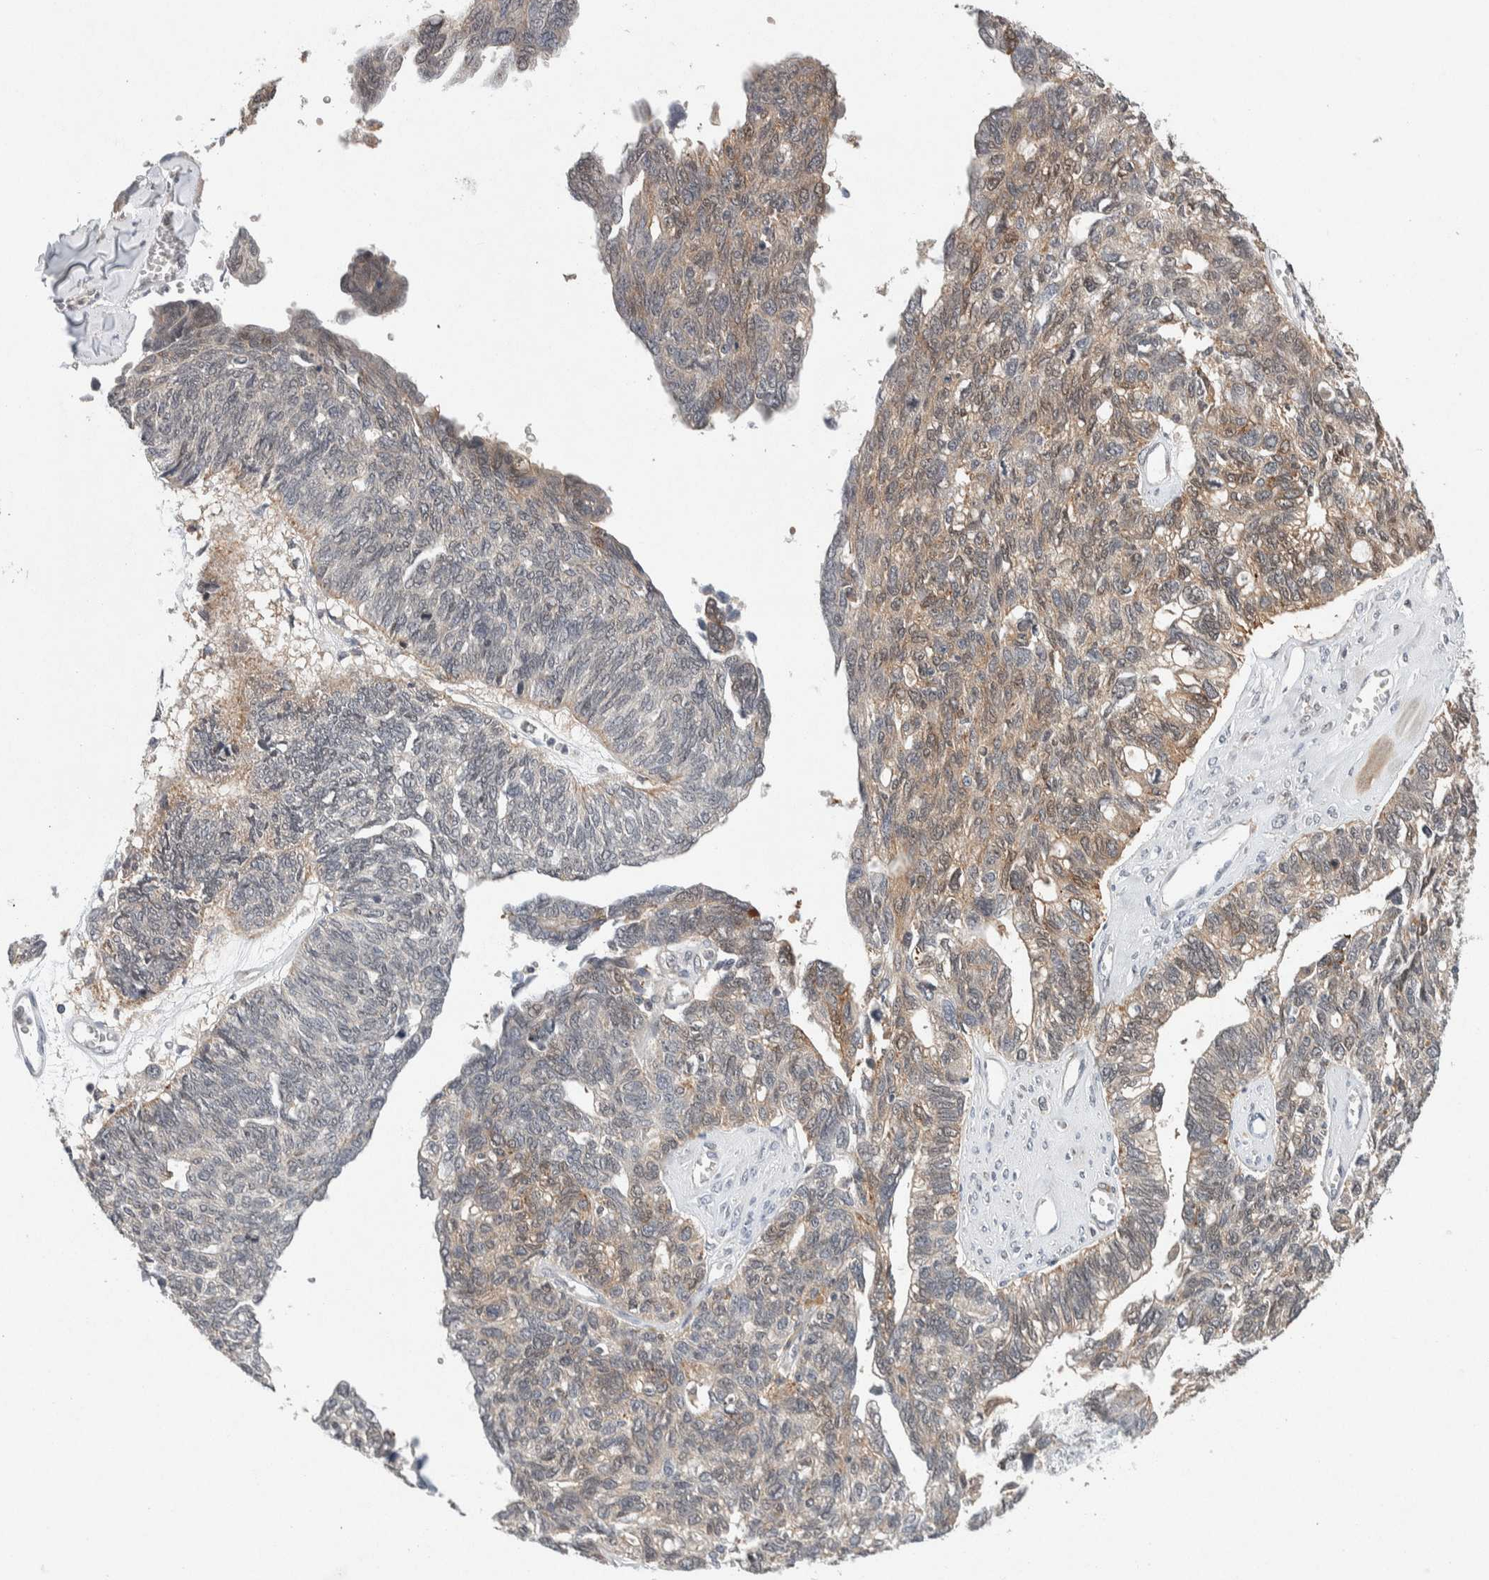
{"staining": {"intensity": "moderate", "quantity": "25%-75%", "location": "cytoplasmic/membranous"}, "tissue": "ovarian cancer", "cell_type": "Tumor cells", "image_type": "cancer", "snomed": [{"axis": "morphology", "description": "Cystadenocarcinoma, serous, NOS"}, {"axis": "topography", "description": "Ovary"}], "caption": "Tumor cells show moderate cytoplasmic/membranous expression in about 25%-75% of cells in ovarian cancer (serous cystadenocarcinoma).", "gene": "KCNK1", "patient": {"sex": "female", "age": 79}}